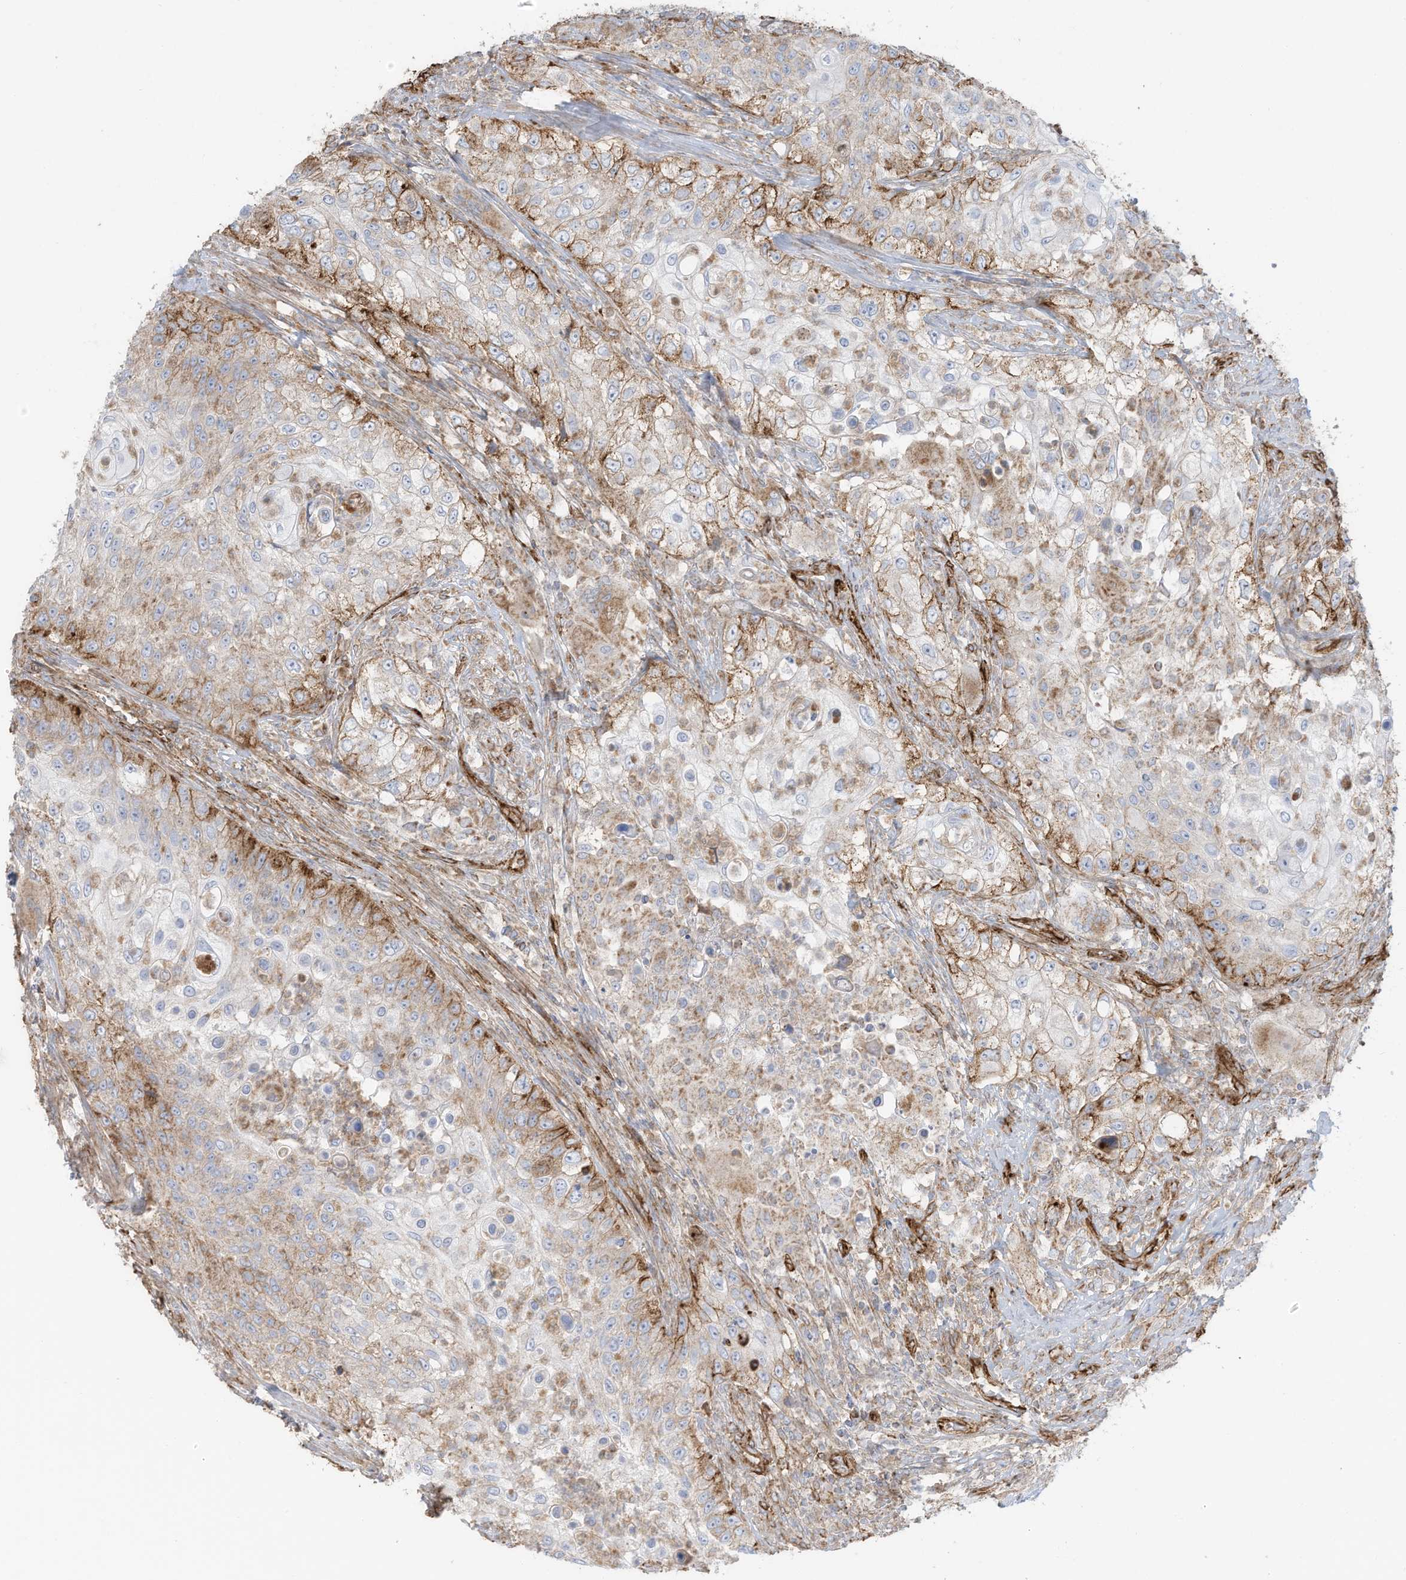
{"staining": {"intensity": "moderate", "quantity": "25%-75%", "location": "cytoplasmic/membranous"}, "tissue": "urothelial cancer", "cell_type": "Tumor cells", "image_type": "cancer", "snomed": [{"axis": "morphology", "description": "Urothelial carcinoma, High grade"}, {"axis": "topography", "description": "Urinary bladder"}], "caption": "Immunohistochemical staining of human urothelial carcinoma (high-grade) displays medium levels of moderate cytoplasmic/membranous positivity in approximately 25%-75% of tumor cells.", "gene": "ABCB7", "patient": {"sex": "female", "age": 60}}